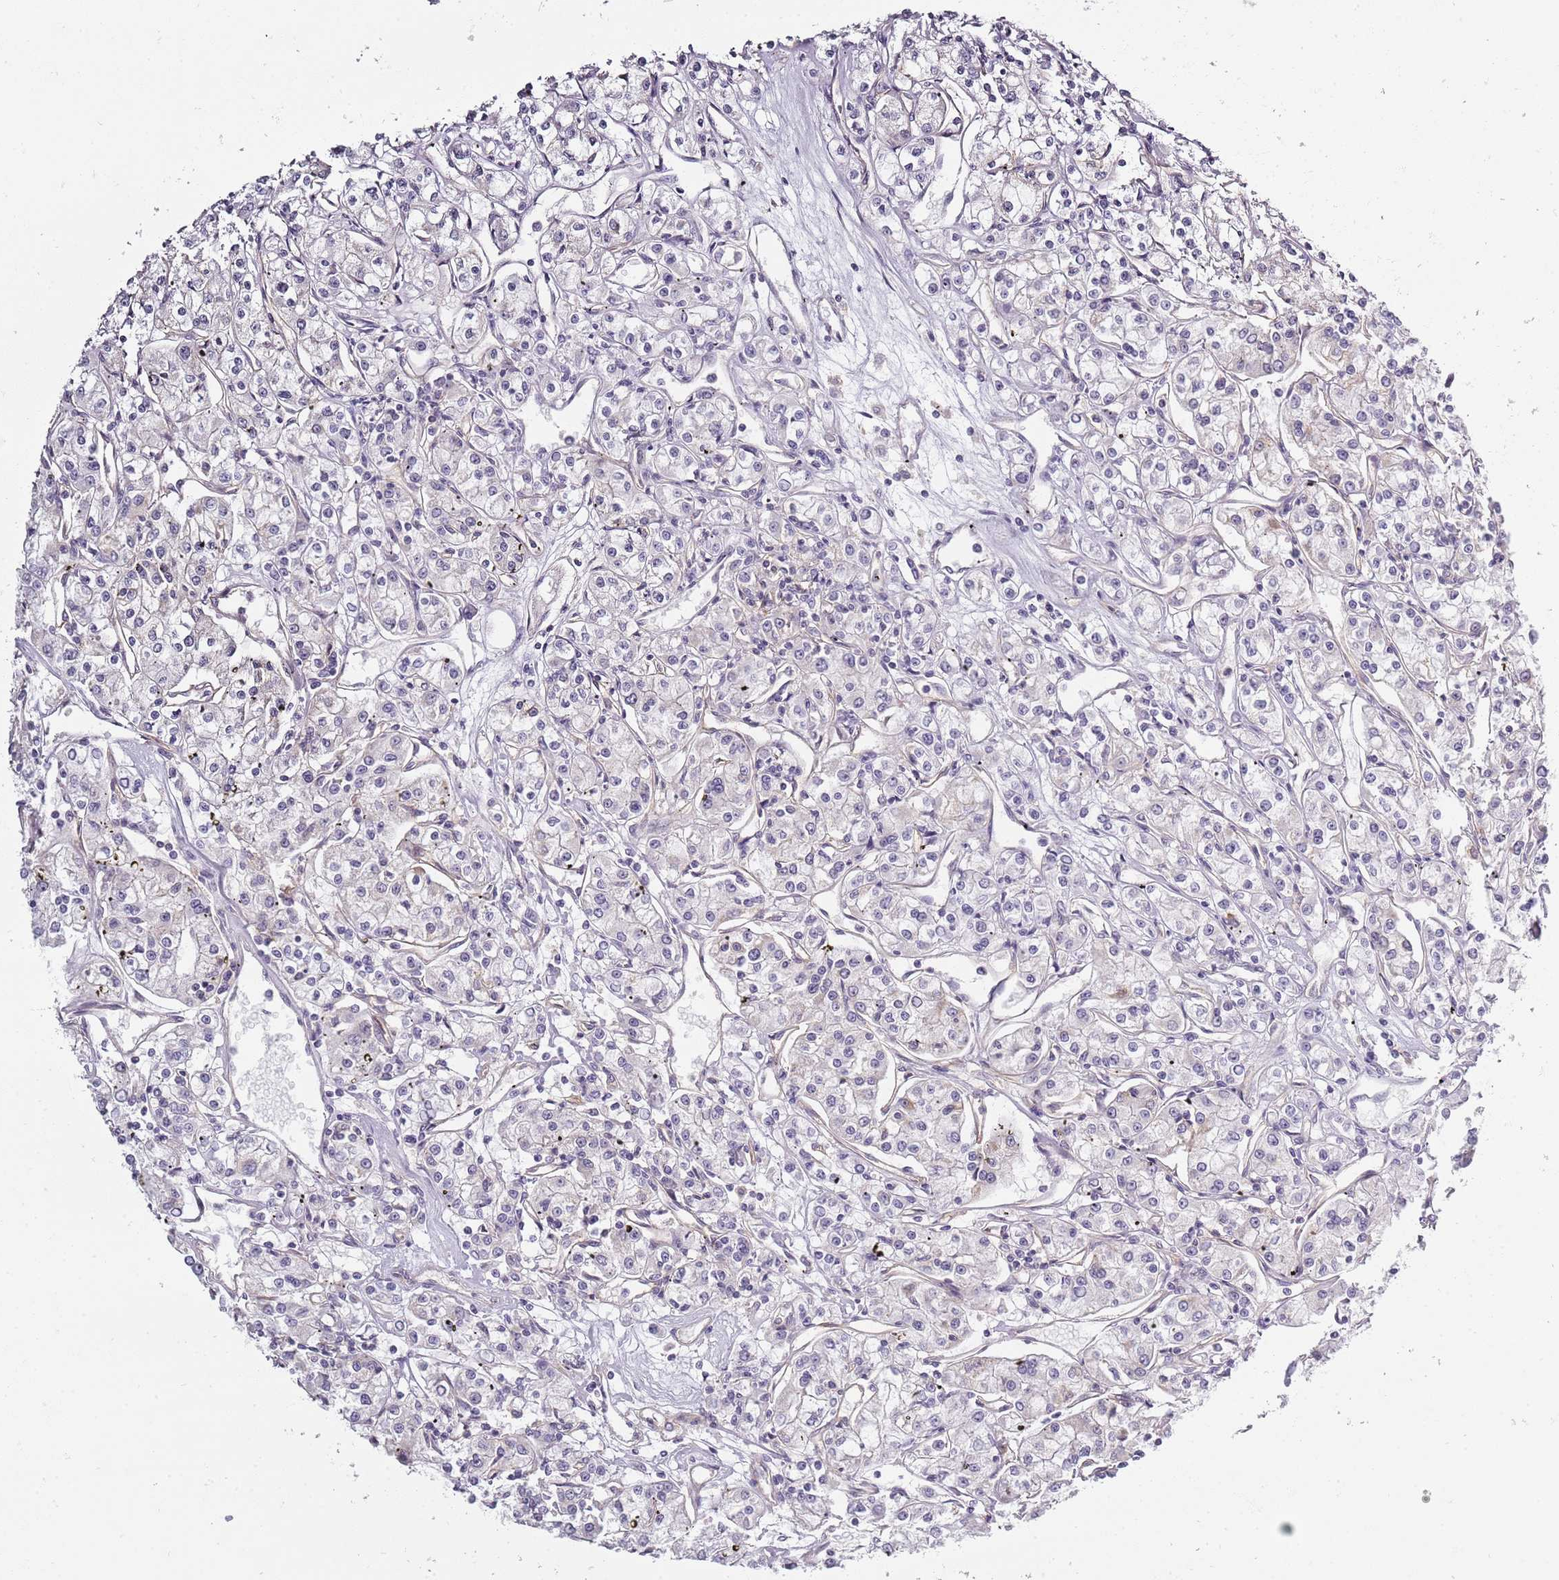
{"staining": {"intensity": "negative", "quantity": "none", "location": "none"}, "tissue": "renal cancer", "cell_type": "Tumor cells", "image_type": "cancer", "snomed": [{"axis": "morphology", "description": "Adenocarcinoma, NOS"}, {"axis": "topography", "description": "Kidney"}], "caption": "The photomicrograph demonstrates no significant staining in tumor cells of renal cancer. (Stains: DAB (3,3'-diaminobenzidine) IHC with hematoxylin counter stain, Microscopy: brightfield microscopy at high magnification).", "gene": "SYNGR3", "patient": {"sex": "female", "age": 59}}